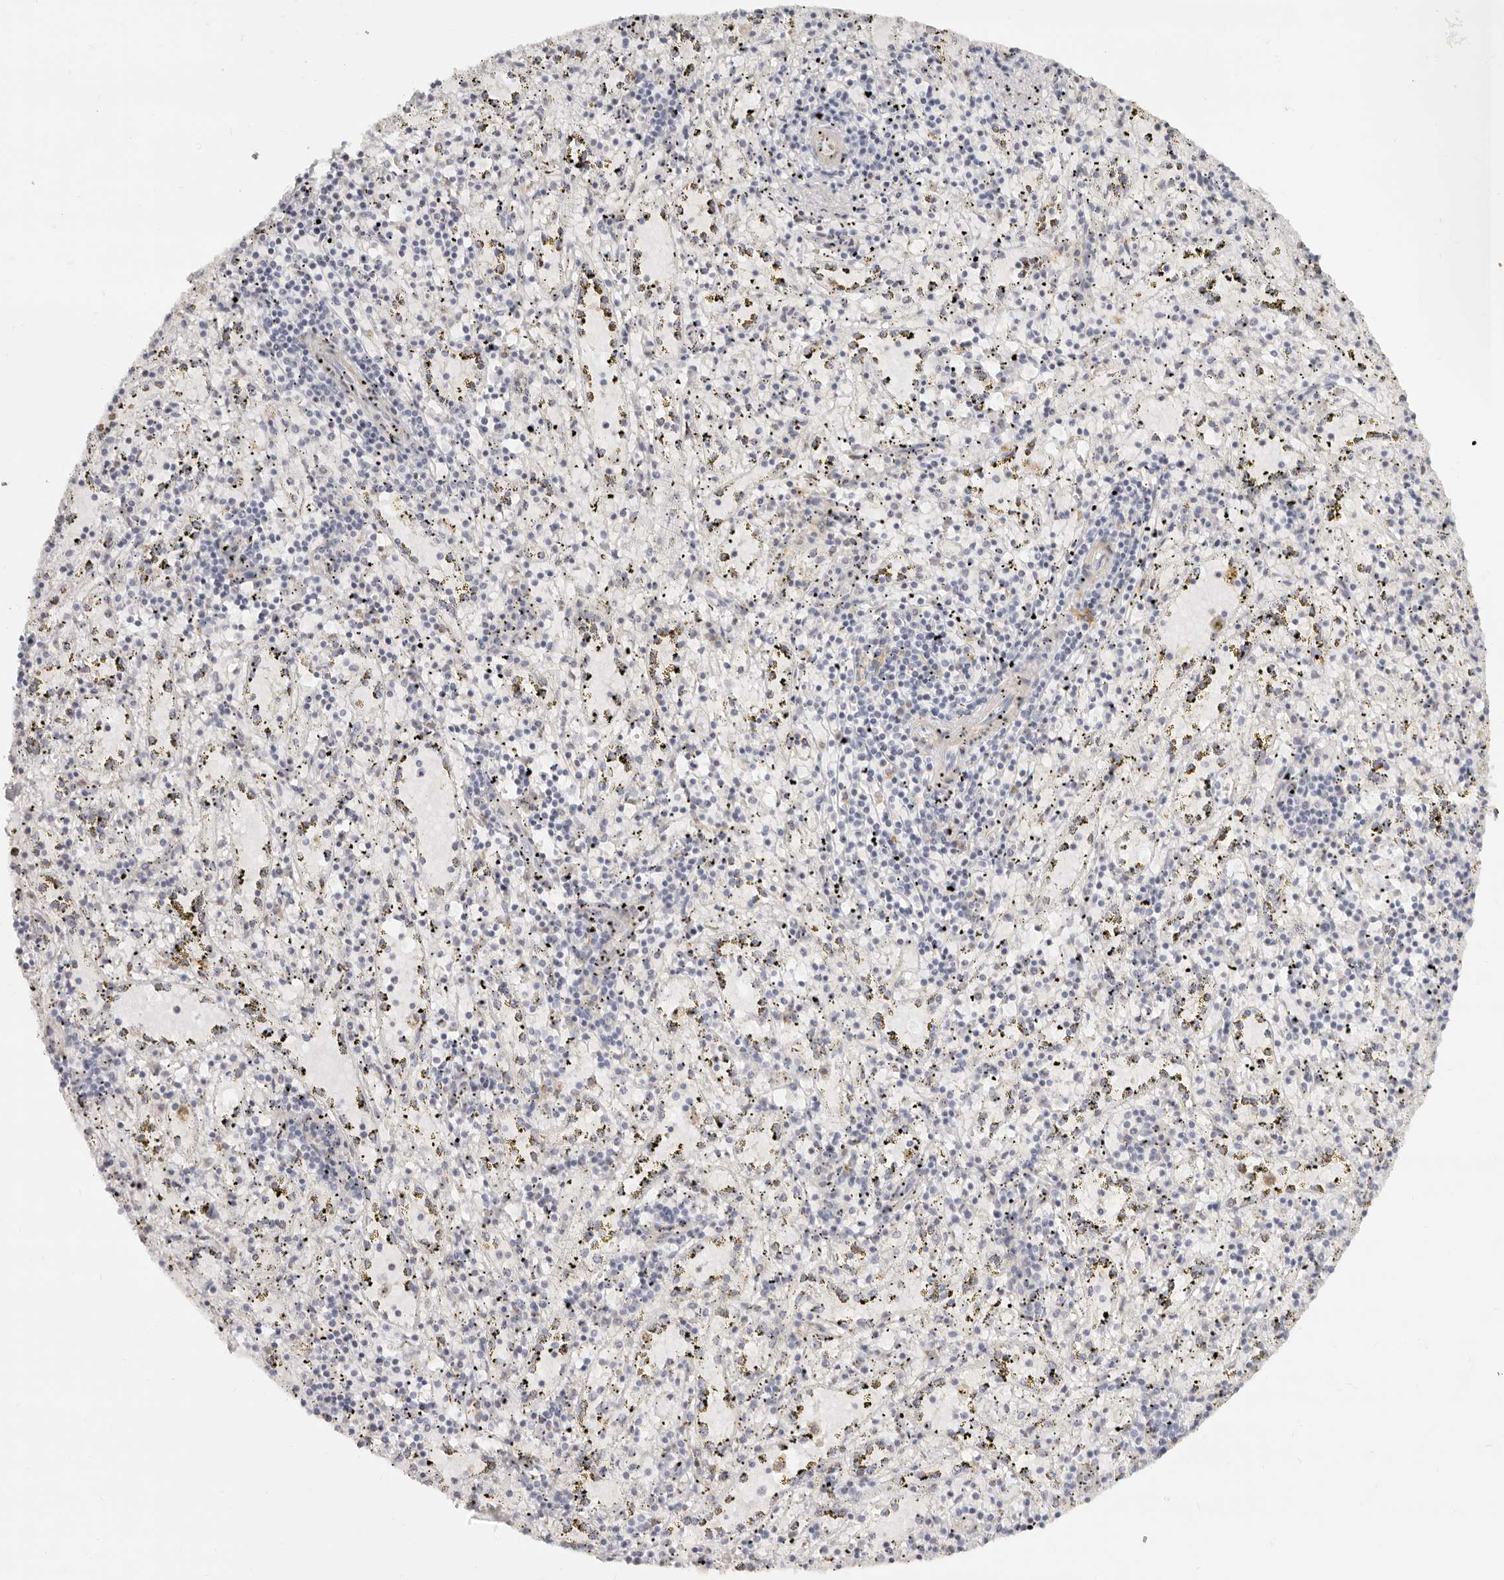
{"staining": {"intensity": "negative", "quantity": "none", "location": "none"}, "tissue": "spleen", "cell_type": "Cells in red pulp", "image_type": "normal", "snomed": [{"axis": "morphology", "description": "Normal tissue, NOS"}, {"axis": "topography", "description": "Spleen"}], "caption": "This is an immunohistochemistry (IHC) histopathology image of unremarkable human spleen. There is no positivity in cells in red pulp.", "gene": "NIBAN1", "patient": {"sex": "male", "age": 11}}